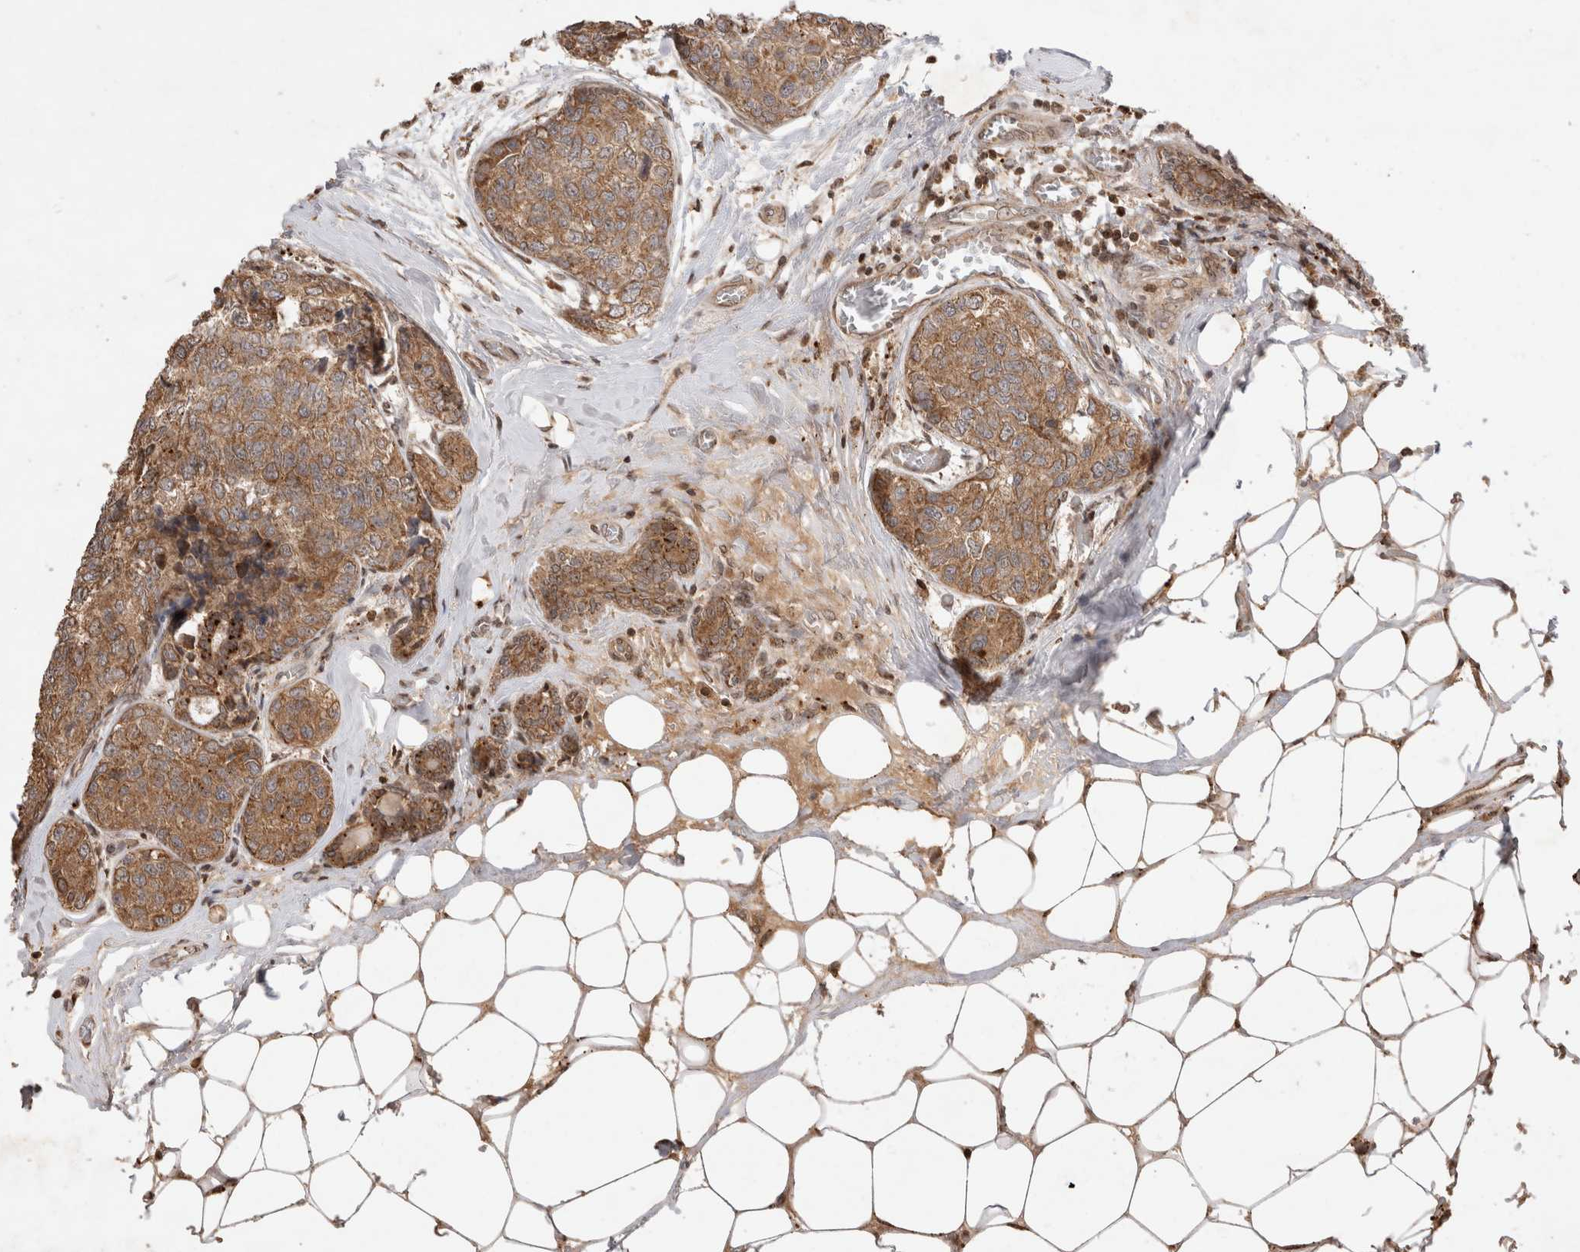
{"staining": {"intensity": "moderate", "quantity": ">75%", "location": "cytoplasmic/membranous"}, "tissue": "breast cancer", "cell_type": "Tumor cells", "image_type": "cancer", "snomed": [{"axis": "morphology", "description": "Normal tissue, NOS"}, {"axis": "morphology", "description": "Duct carcinoma"}, {"axis": "topography", "description": "Breast"}], "caption": "Immunohistochemistry (IHC) (DAB (3,3'-diaminobenzidine)) staining of human breast cancer reveals moderate cytoplasmic/membranous protein expression in about >75% of tumor cells. Immunohistochemistry (IHC) stains the protein of interest in brown and the nuclei are stained blue.", "gene": "FAM221A", "patient": {"sex": "female", "age": 43}}